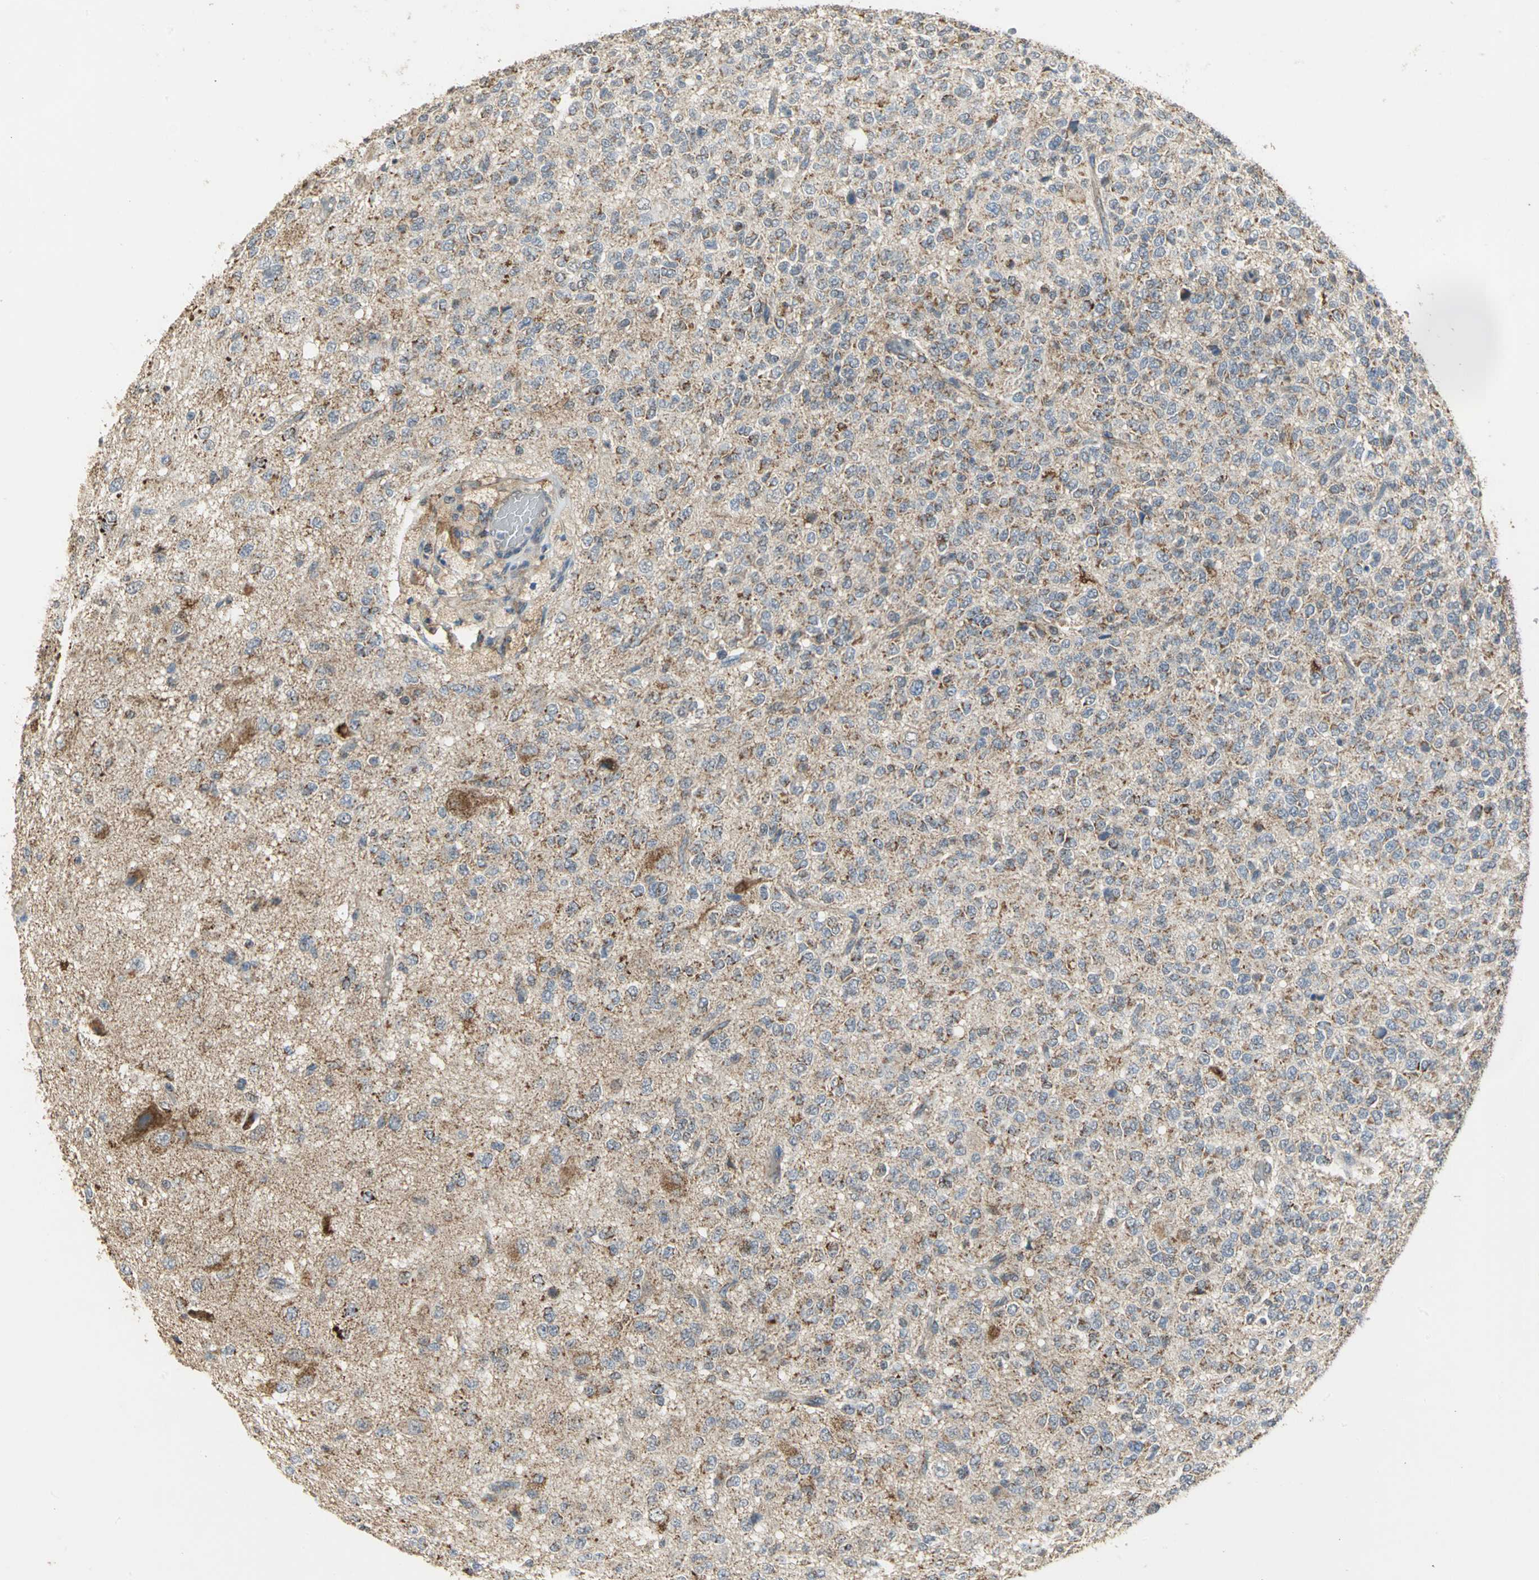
{"staining": {"intensity": "moderate", "quantity": "25%-75%", "location": "cytoplasmic/membranous"}, "tissue": "glioma", "cell_type": "Tumor cells", "image_type": "cancer", "snomed": [{"axis": "morphology", "description": "Glioma, malignant, High grade"}, {"axis": "topography", "description": "pancreas cauda"}], "caption": "A high-resolution histopathology image shows IHC staining of malignant glioma (high-grade), which displays moderate cytoplasmic/membranous expression in about 25%-75% of tumor cells.", "gene": "NDUFB5", "patient": {"sex": "male", "age": 60}}